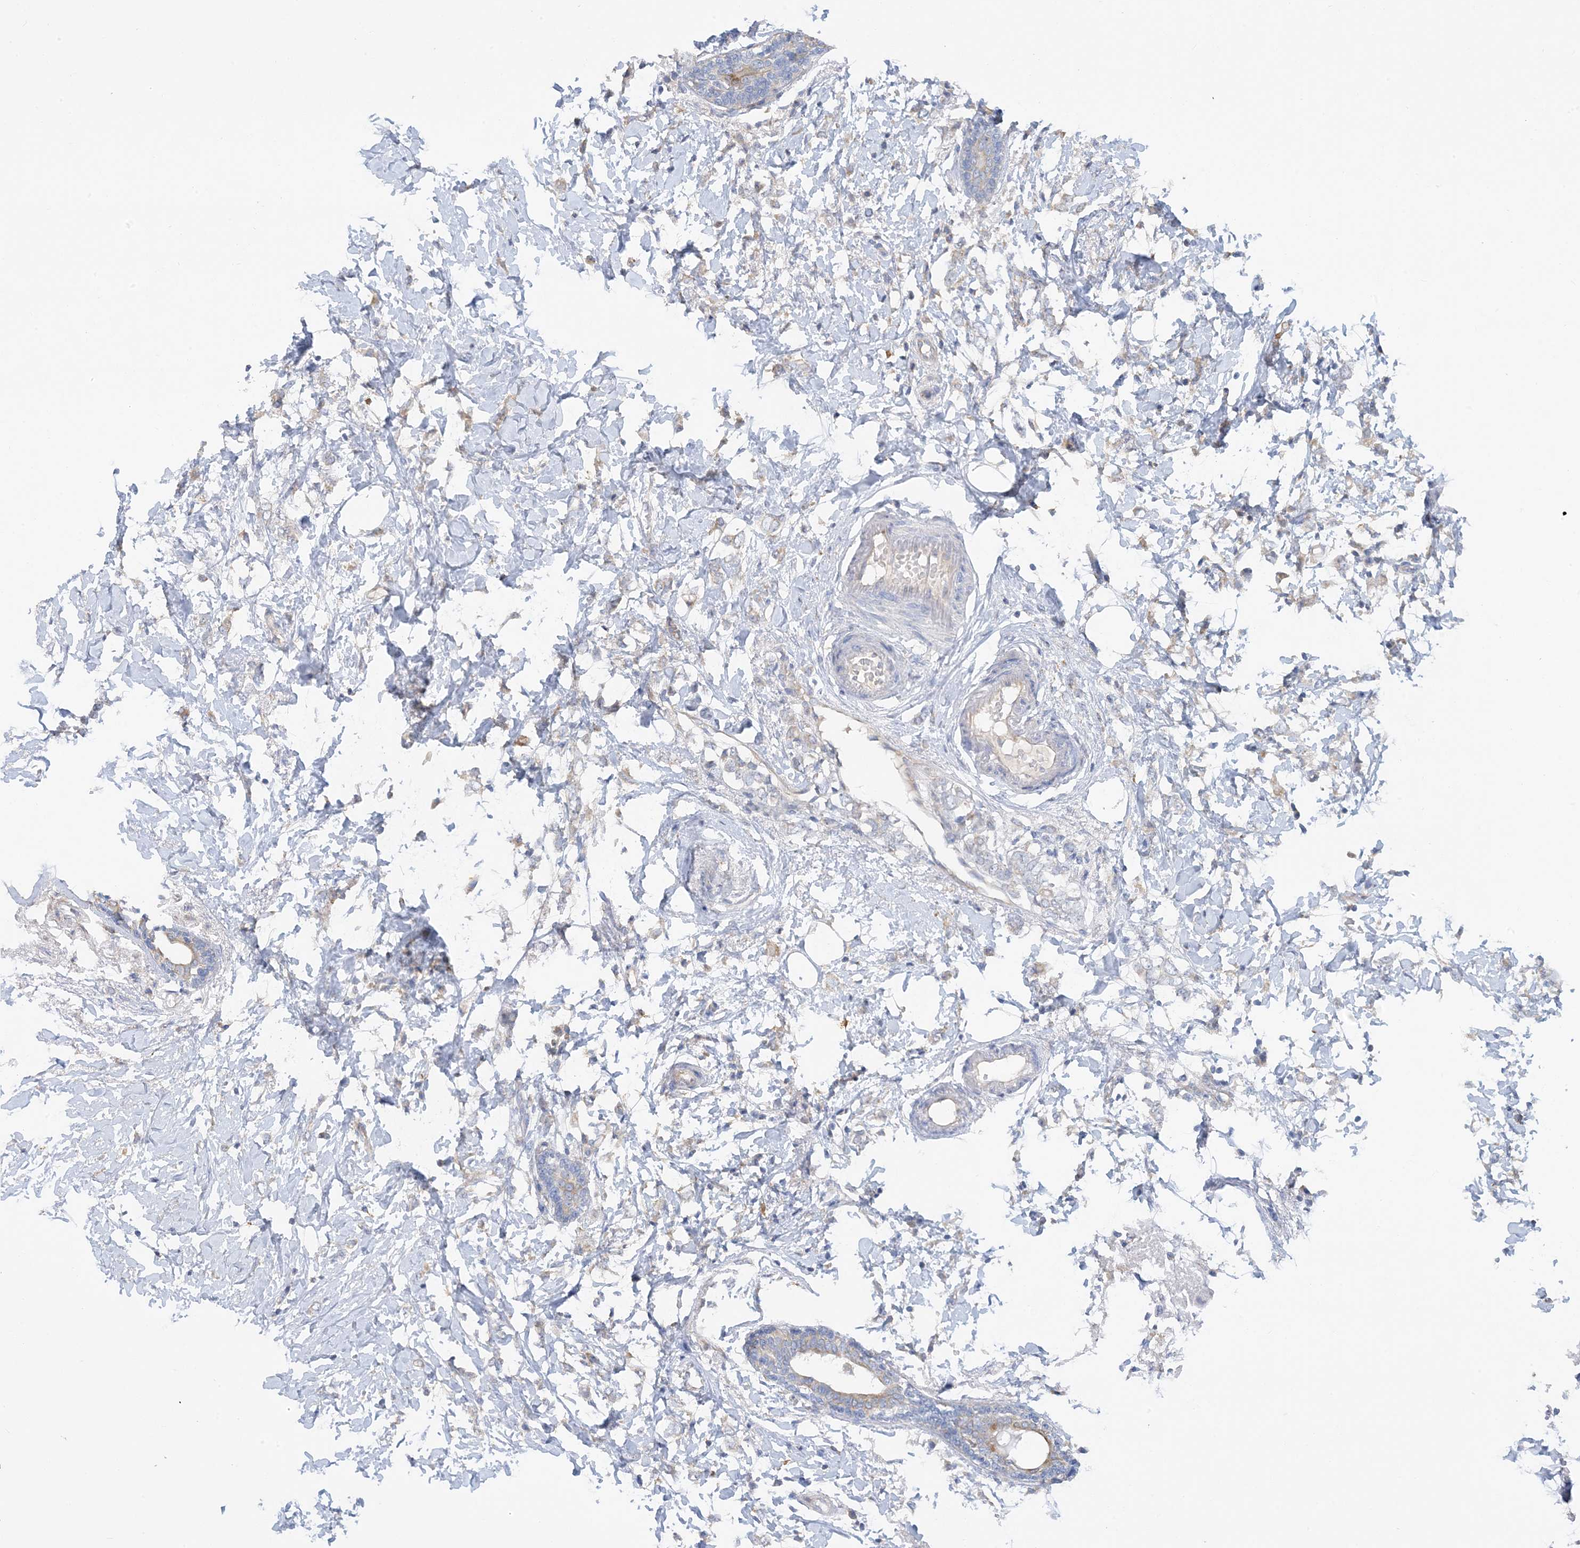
{"staining": {"intensity": "negative", "quantity": "none", "location": "none"}, "tissue": "breast cancer", "cell_type": "Tumor cells", "image_type": "cancer", "snomed": [{"axis": "morphology", "description": "Normal tissue, NOS"}, {"axis": "morphology", "description": "Lobular carcinoma"}, {"axis": "topography", "description": "Breast"}], "caption": "The image demonstrates no significant expression in tumor cells of breast cancer.", "gene": "ZCCHC18", "patient": {"sex": "female", "age": 47}}